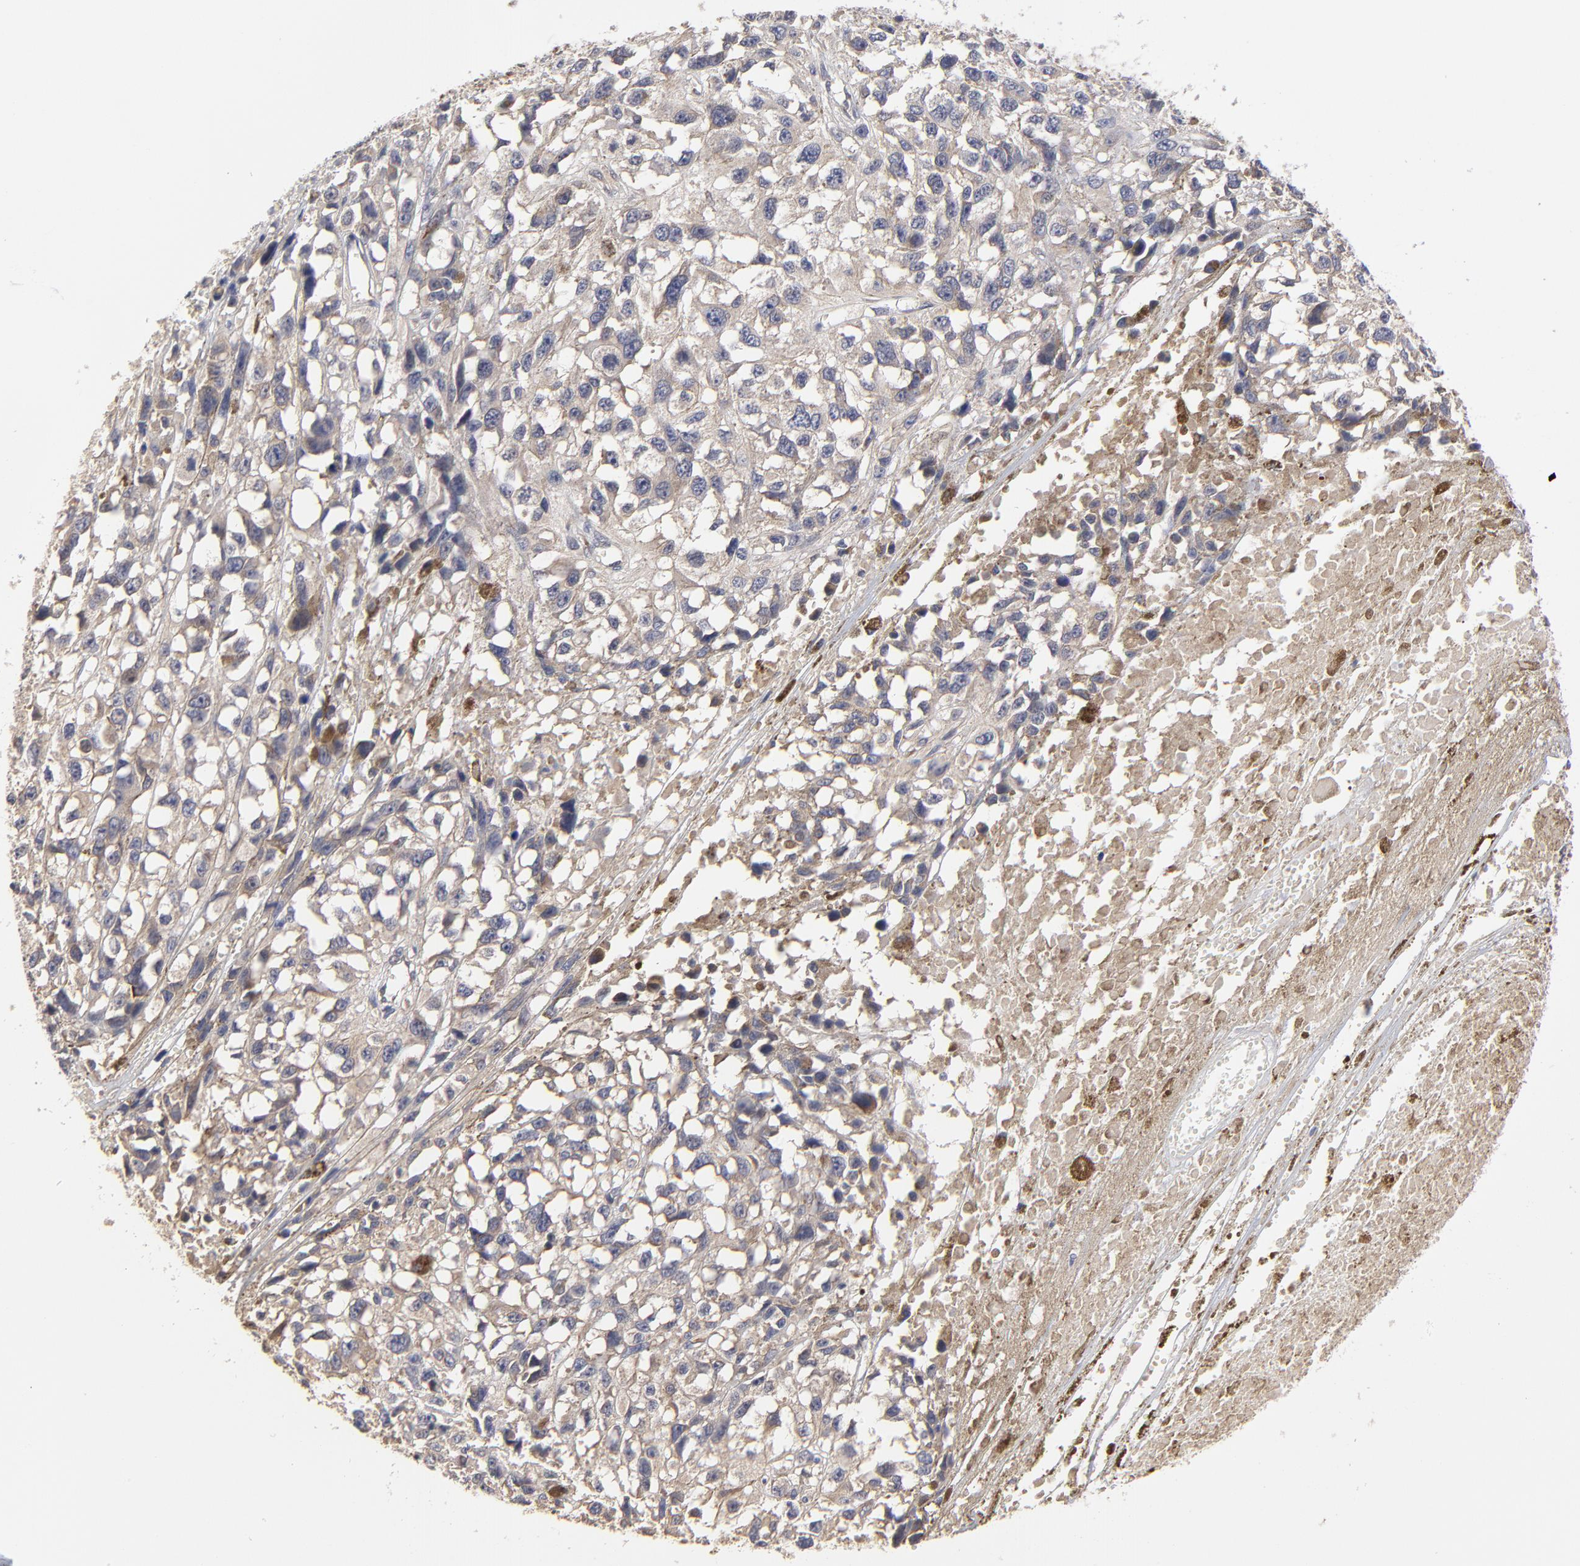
{"staining": {"intensity": "weak", "quantity": ">75%", "location": "cytoplasmic/membranous"}, "tissue": "melanoma", "cell_type": "Tumor cells", "image_type": "cancer", "snomed": [{"axis": "morphology", "description": "Malignant melanoma, Metastatic site"}, {"axis": "topography", "description": "Lymph node"}], "caption": "Melanoma stained with a protein marker demonstrates weak staining in tumor cells.", "gene": "ZNF157", "patient": {"sex": "male", "age": 59}}